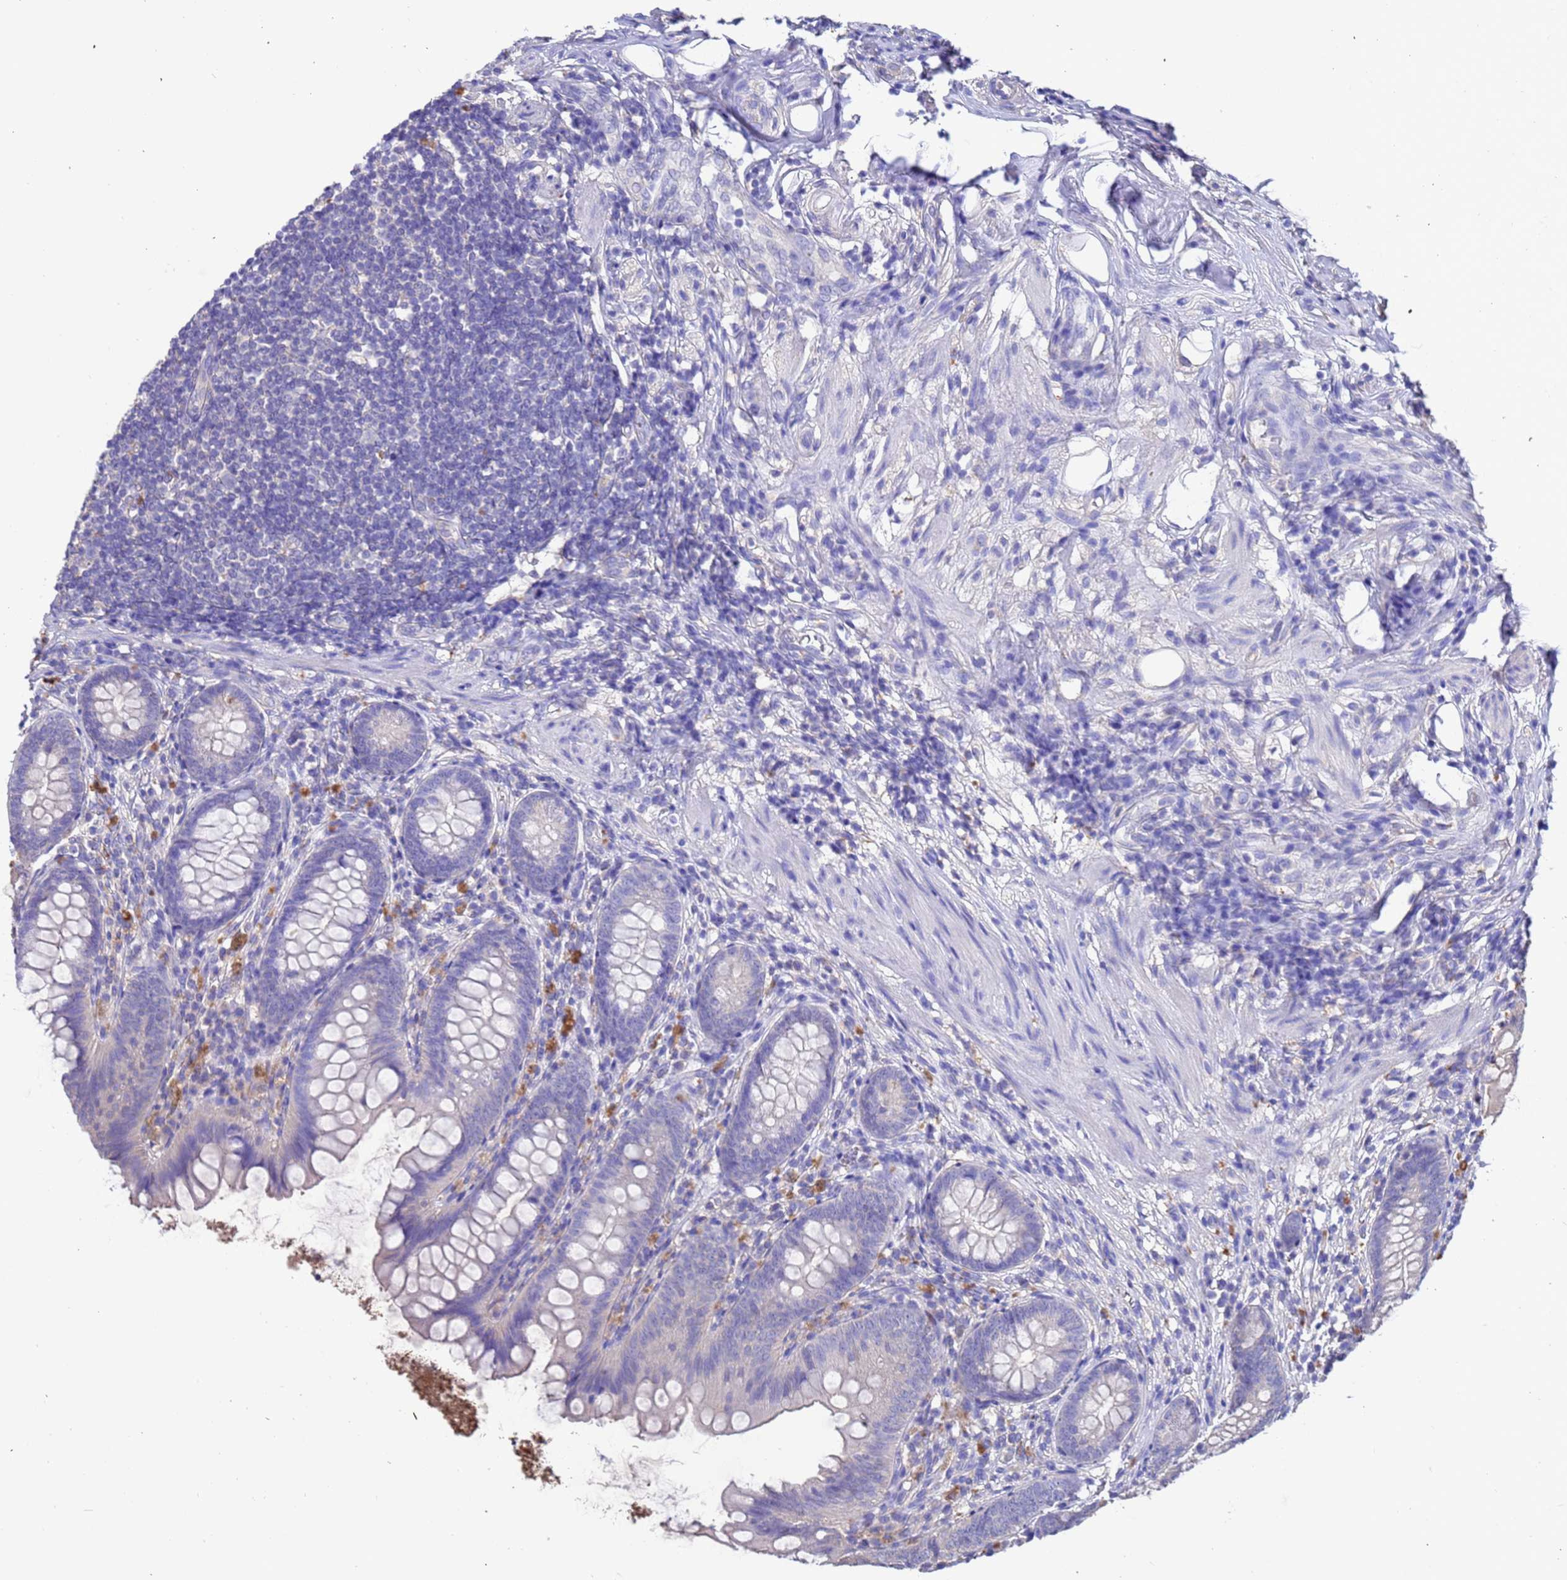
{"staining": {"intensity": "negative", "quantity": "none", "location": "none"}, "tissue": "appendix", "cell_type": "Glandular cells", "image_type": "normal", "snomed": [{"axis": "morphology", "description": "Normal tissue, NOS"}, {"axis": "topography", "description": "Appendix"}], "caption": "Immunohistochemistry (IHC) of unremarkable human appendix exhibits no staining in glandular cells. (Stains: DAB (3,3'-diaminobenzidine) immunohistochemistry (IHC) with hematoxylin counter stain, Microscopy: brightfield microscopy at high magnification).", "gene": "SRL", "patient": {"sex": "female", "age": 62}}